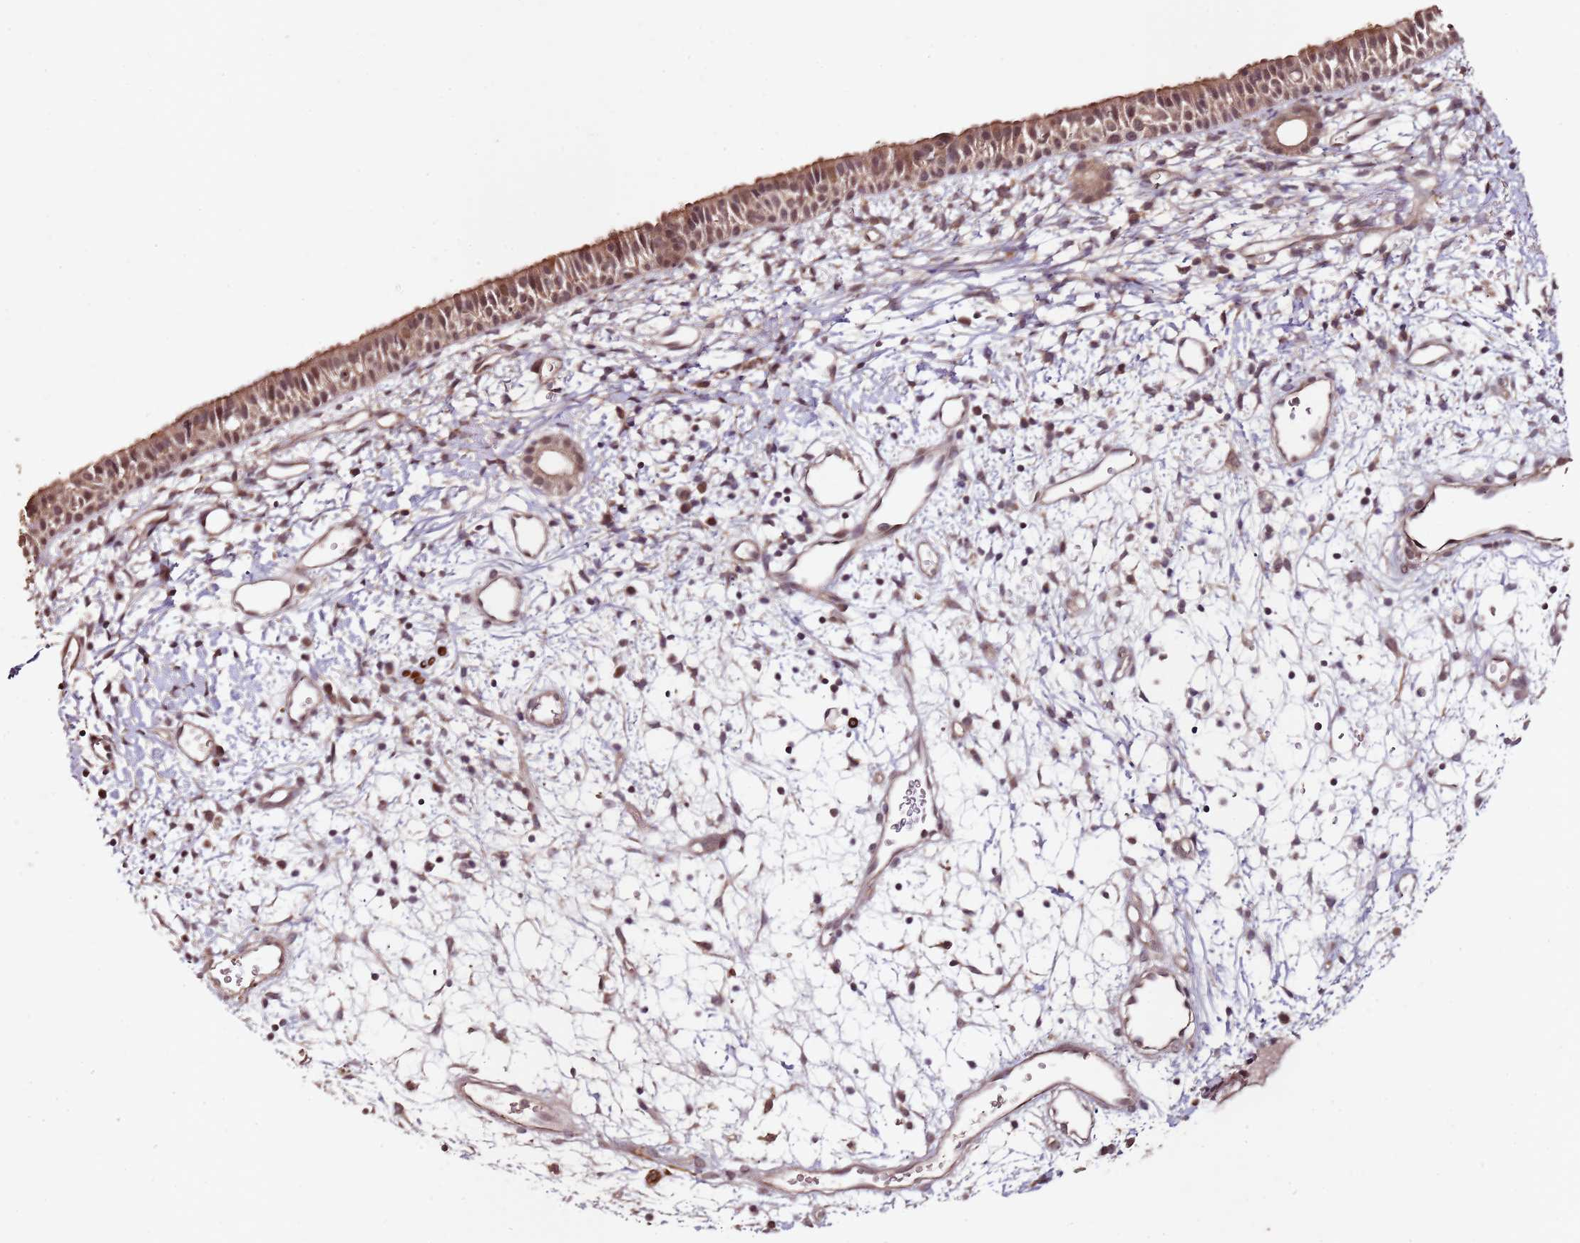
{"staining": {"intensity": "moderate", "quantity": ">75%", "location": "cytoplasmic/membranous,nuclear"}, "tissue": "nasopharynx", "cell_type": "Respiratory epithelial cells", "image_type": "normal", "snomed": [{"axis": "morphology", "description": "Normal tissue, NOS"}, {"axis": "topography", "description": "Nasopharynx"}], "caption": "This image displays immunohistochemistry (IHC) staining of normal human nasopharynx, with medium moderate cytoplasmic/membranous,nuclear positivity in about >75% of respiratory epithelial cells.", "gene": "LIN37", "patient": {"sex": "male", "age": 22}}